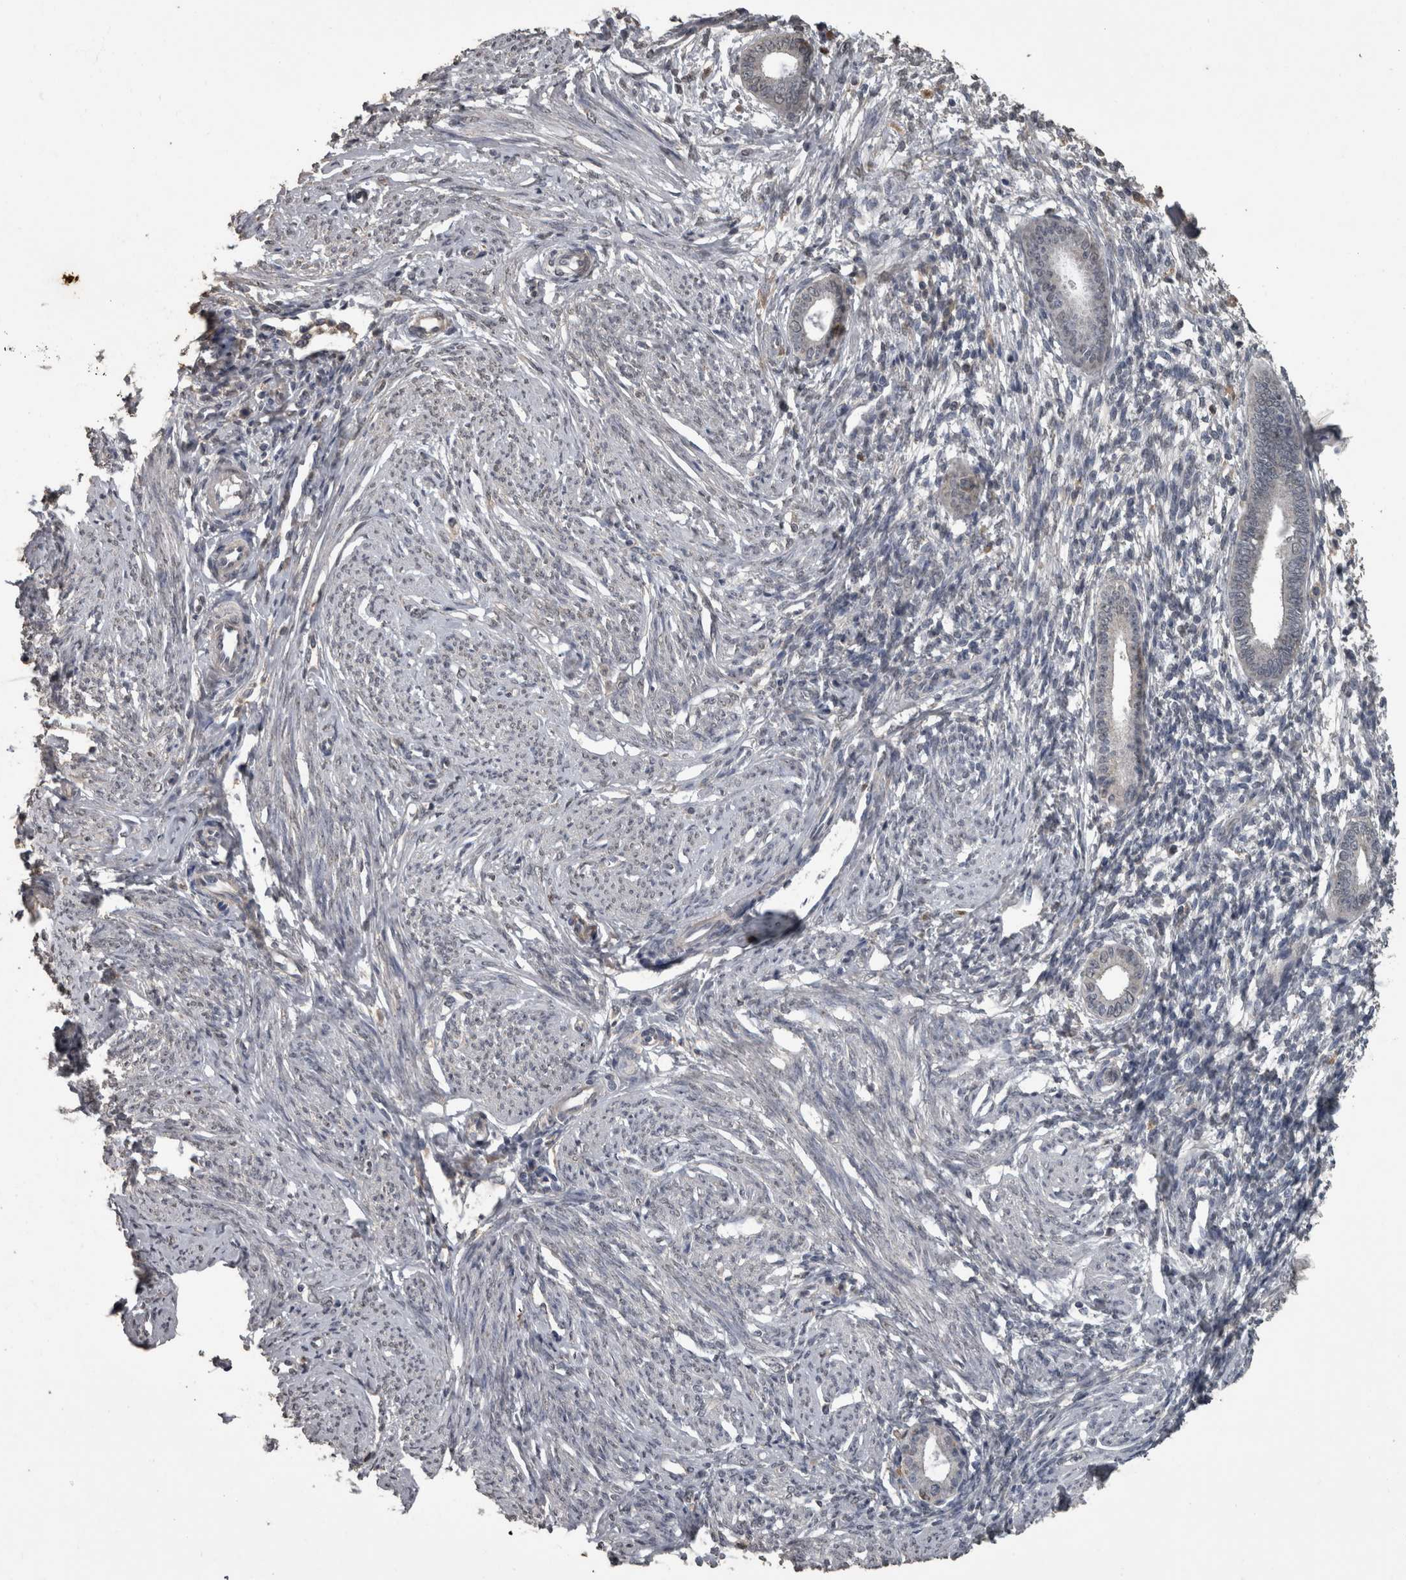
{"staining": {"intensity": "negative", "quantity": "none", "location": "none"}, "tissue": "endometrium", "cell_type": "Cells in endometrial stroma", "image_type": "normal", "snomed": [{"axis": "morphology", "description": "Normal tissue, NOS"}, {"axis": "topography", "description": "Endometrium"}], "caption": "A high-resolution histopathology image shows IHC staining of normal endometrium, which reveals no significant expression in cells in endometrial stroma. Nuclei are stained in blue.", "gene": "PIK3AP1", "patient": {"sex": "female", "age": 56}}